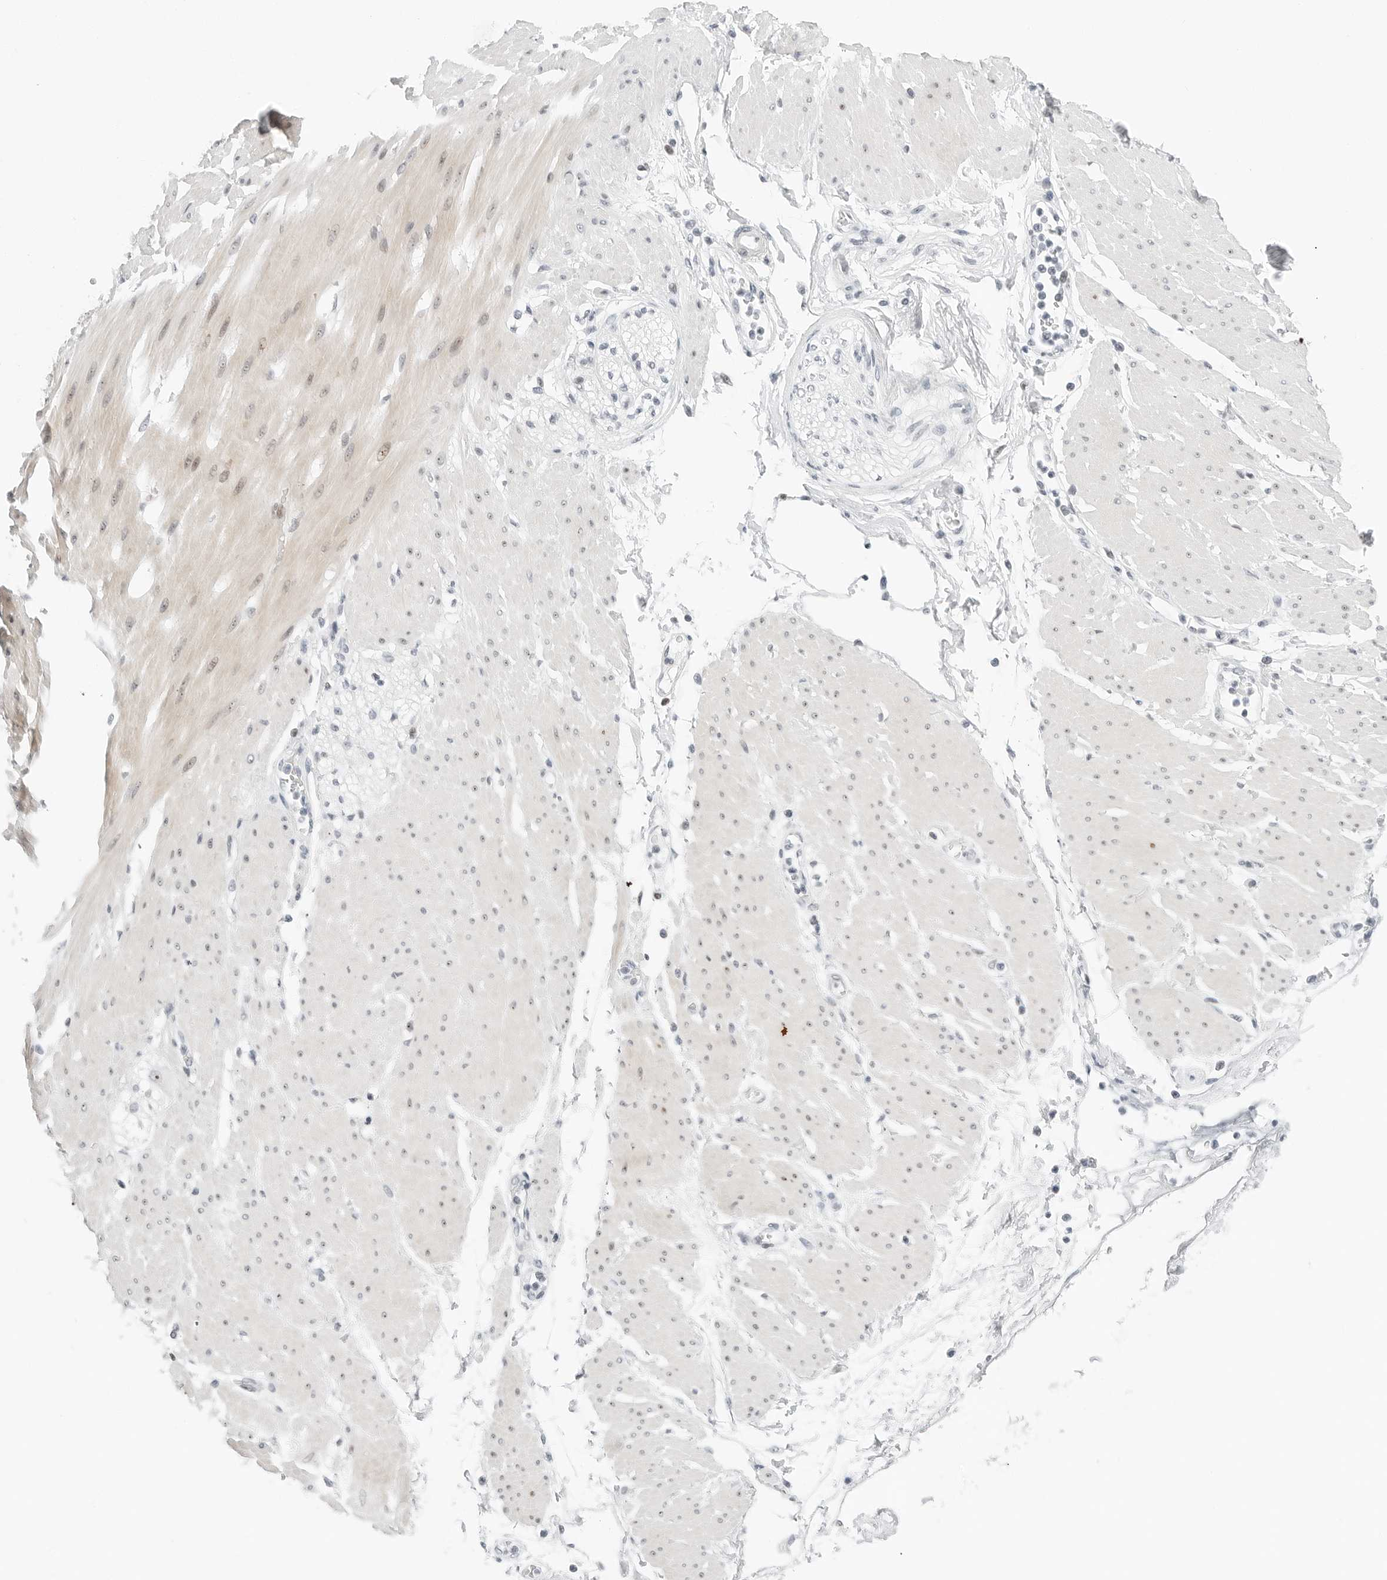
{"staining": {"intensity": "moderate", "quantity": "<25%", "location": "cytoplasmic/membranous"}, "tissue": "adipose tissue", "cell_type": "Adipocytes", "image_type": "normal", "snomed": [{"axis": "morphology", "description": "Normal tissue, NOS"}, {"axis": "morphology", "description": "Adenocarcinoma, NOS"}, {"axis": "topography", "description": "Duodenum"}, {"axis": "topography", "description": "Peripheral nerve tissue"}], "caption": "The photomicrograph exhibits immunohistochemical staining of normal adipose tissue. There is moderate cytoplasmic/membranous positivity is seen in approximately <25% of adipocytes. (Stains: DAB in brown, nuclei in blue, Microscopy: brightfield microscopy at high magnification).", "gene": "NTMT2", "patient": {"sex": "female", "age": 60}}